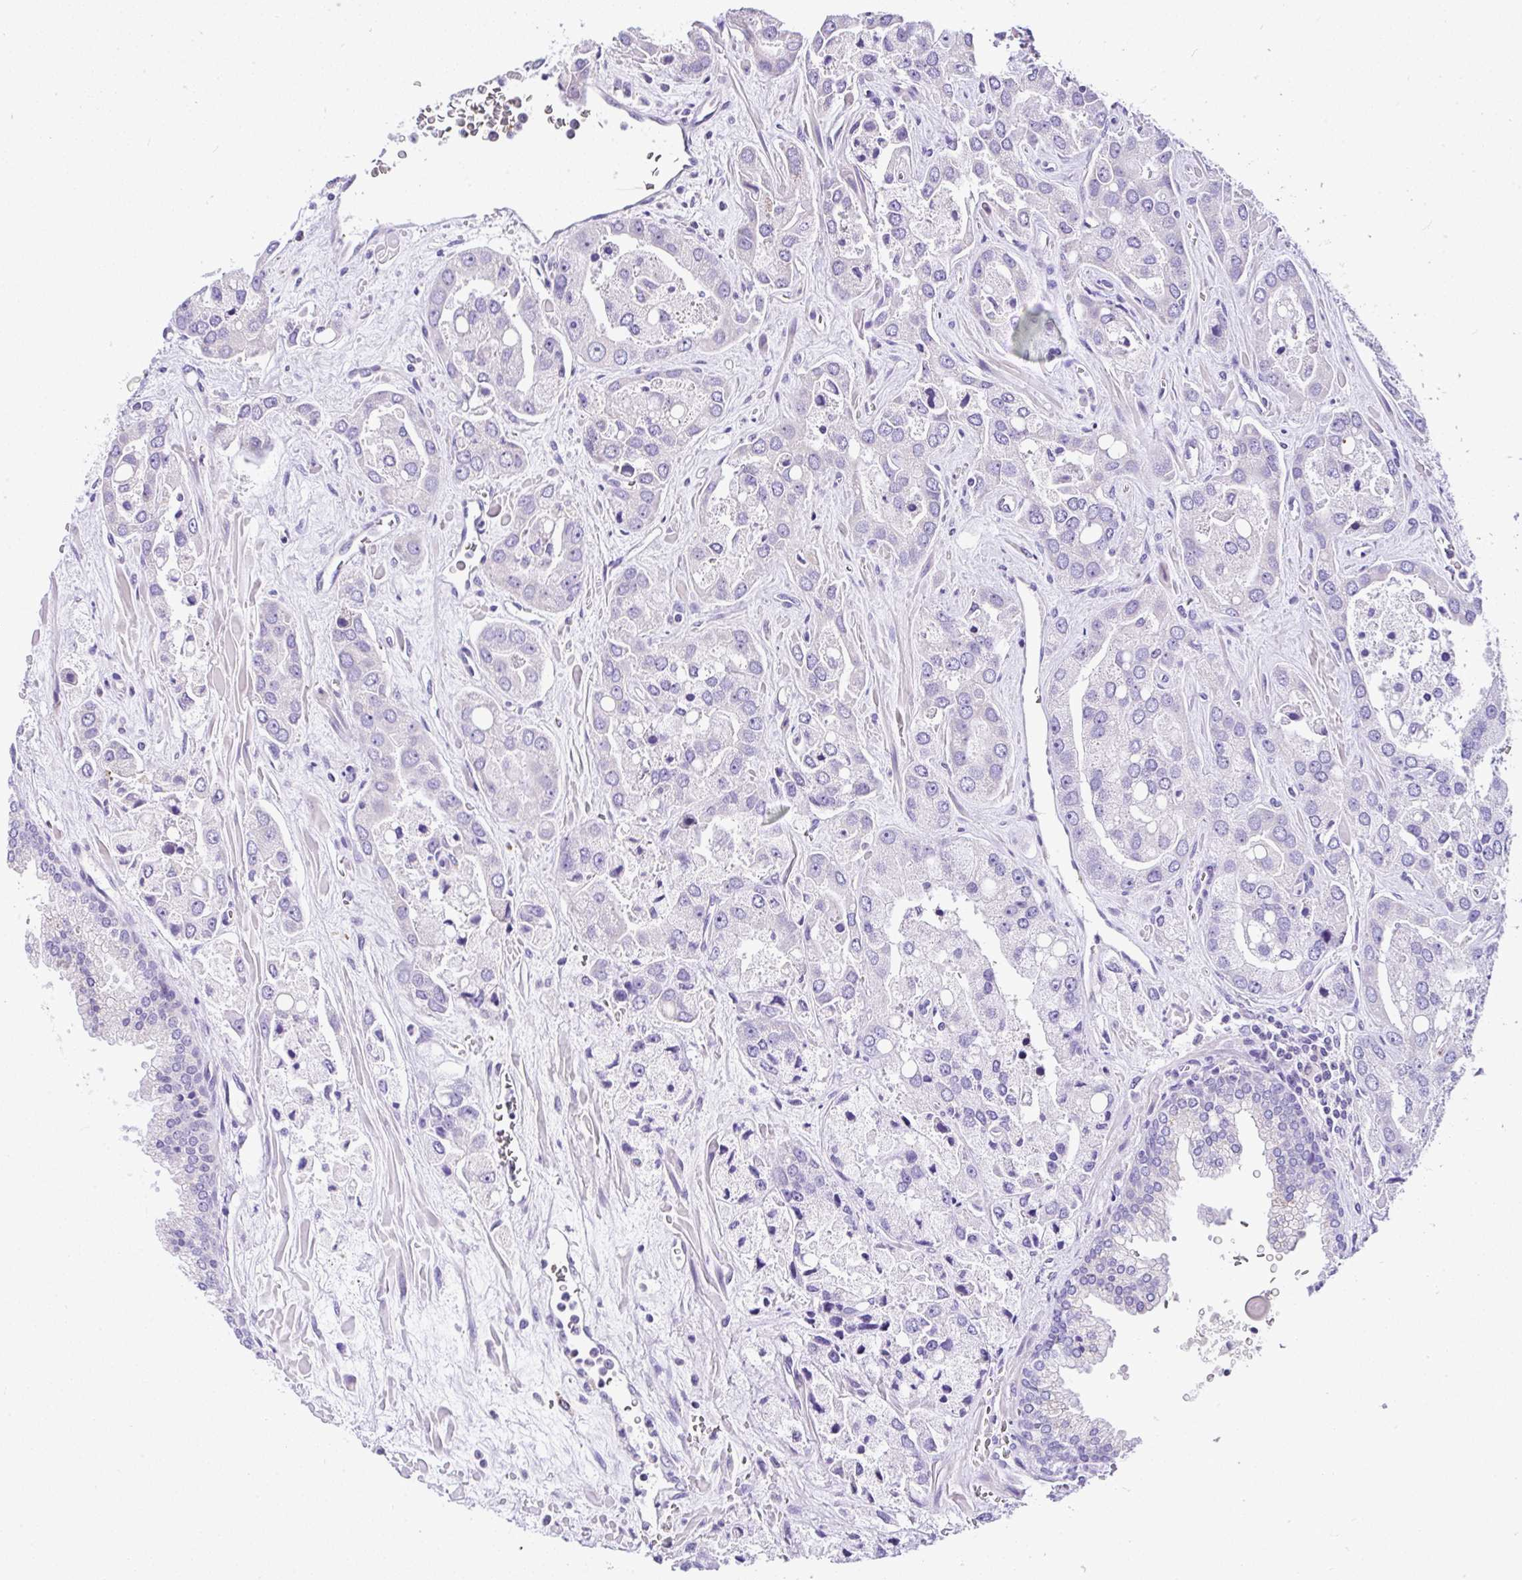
{"staining": {"intensity": "negative", "quantity": "none", "location": "none"}, "tissue": "prostate cancer", "cell_type": "Tumor cells", "image_type": "cancer", "snomed": [{"axis": "morphology", "description": "Normal tissue, NOS"}, {"axis": "morphology", "description": "Adenocarcinoma, High grade"}, {"axis": "topography", "description": "Prostate"}, {"axis": "topography", "description": "Peripheral nerve tissue"}], "caption": "The immunohistochemistry micrograph has no significant staining in tumor cells of prostate adenocarcinoma (high-grade) tissue.", "gene": "CCDC142", "patient": {"sex": "male", "age": 68}}